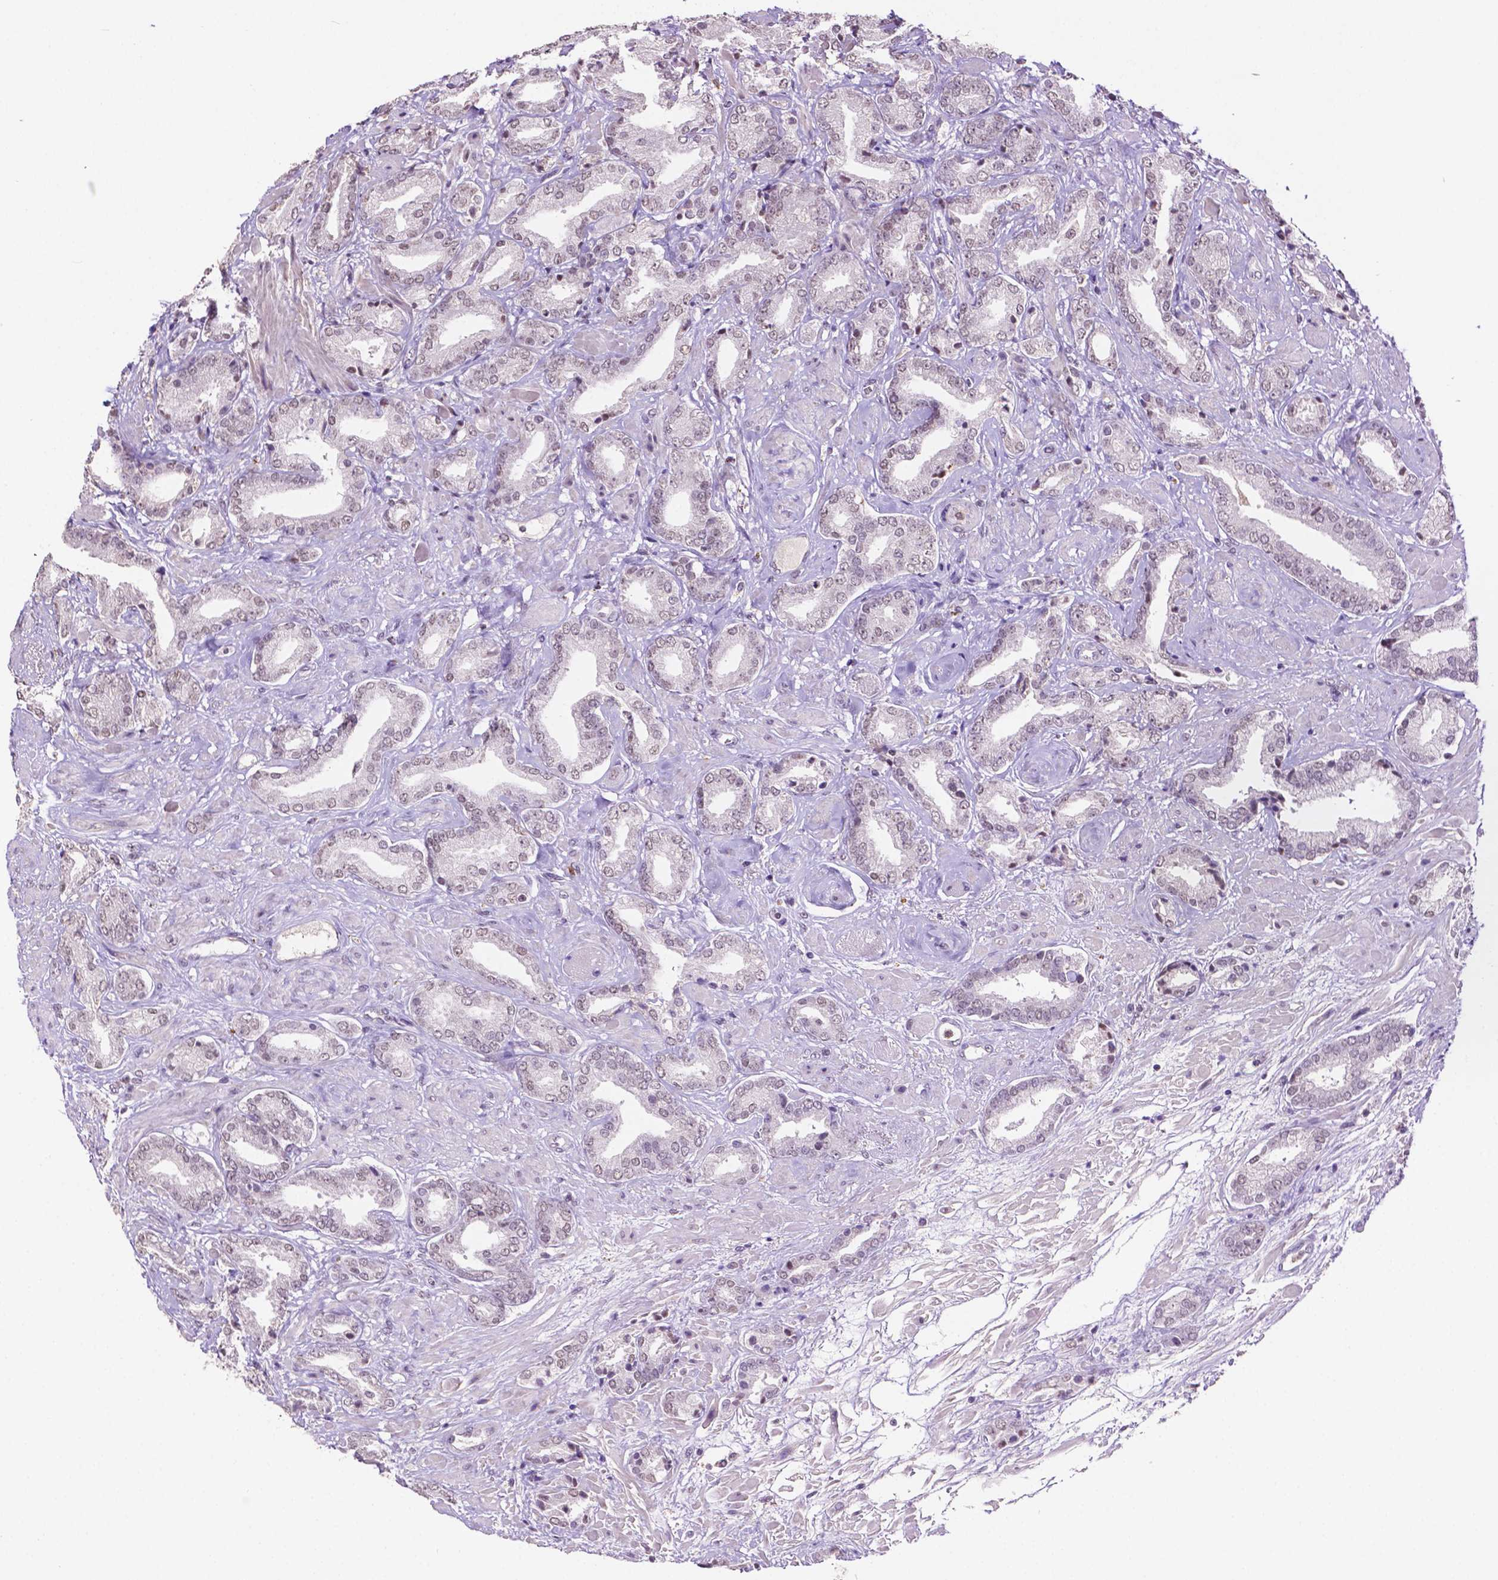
{"staining": {"intensity": "negative", "quantity": "none", "location": "none"}, "tissue": "prostate cancer", "cell_type": "Tumor cells", "image_type": "cancer", "snomed": [{"axis": "morphology", "description": "Adenocarcinoma, High grade"}, {"axis": "topography", "description": "Prostate"}], "caption": "A histopathology image of prostate adenocarcinoma (high-grade) stained for a protein exhibits no brown staining in tumor cells. (DAB (3,3'-diaminobenzidine) immunohistochemistry visualized using brightfield microscopy, high magnification).", "gene": "PTPN6", "patient": {"sex": "male", "age": 56}}